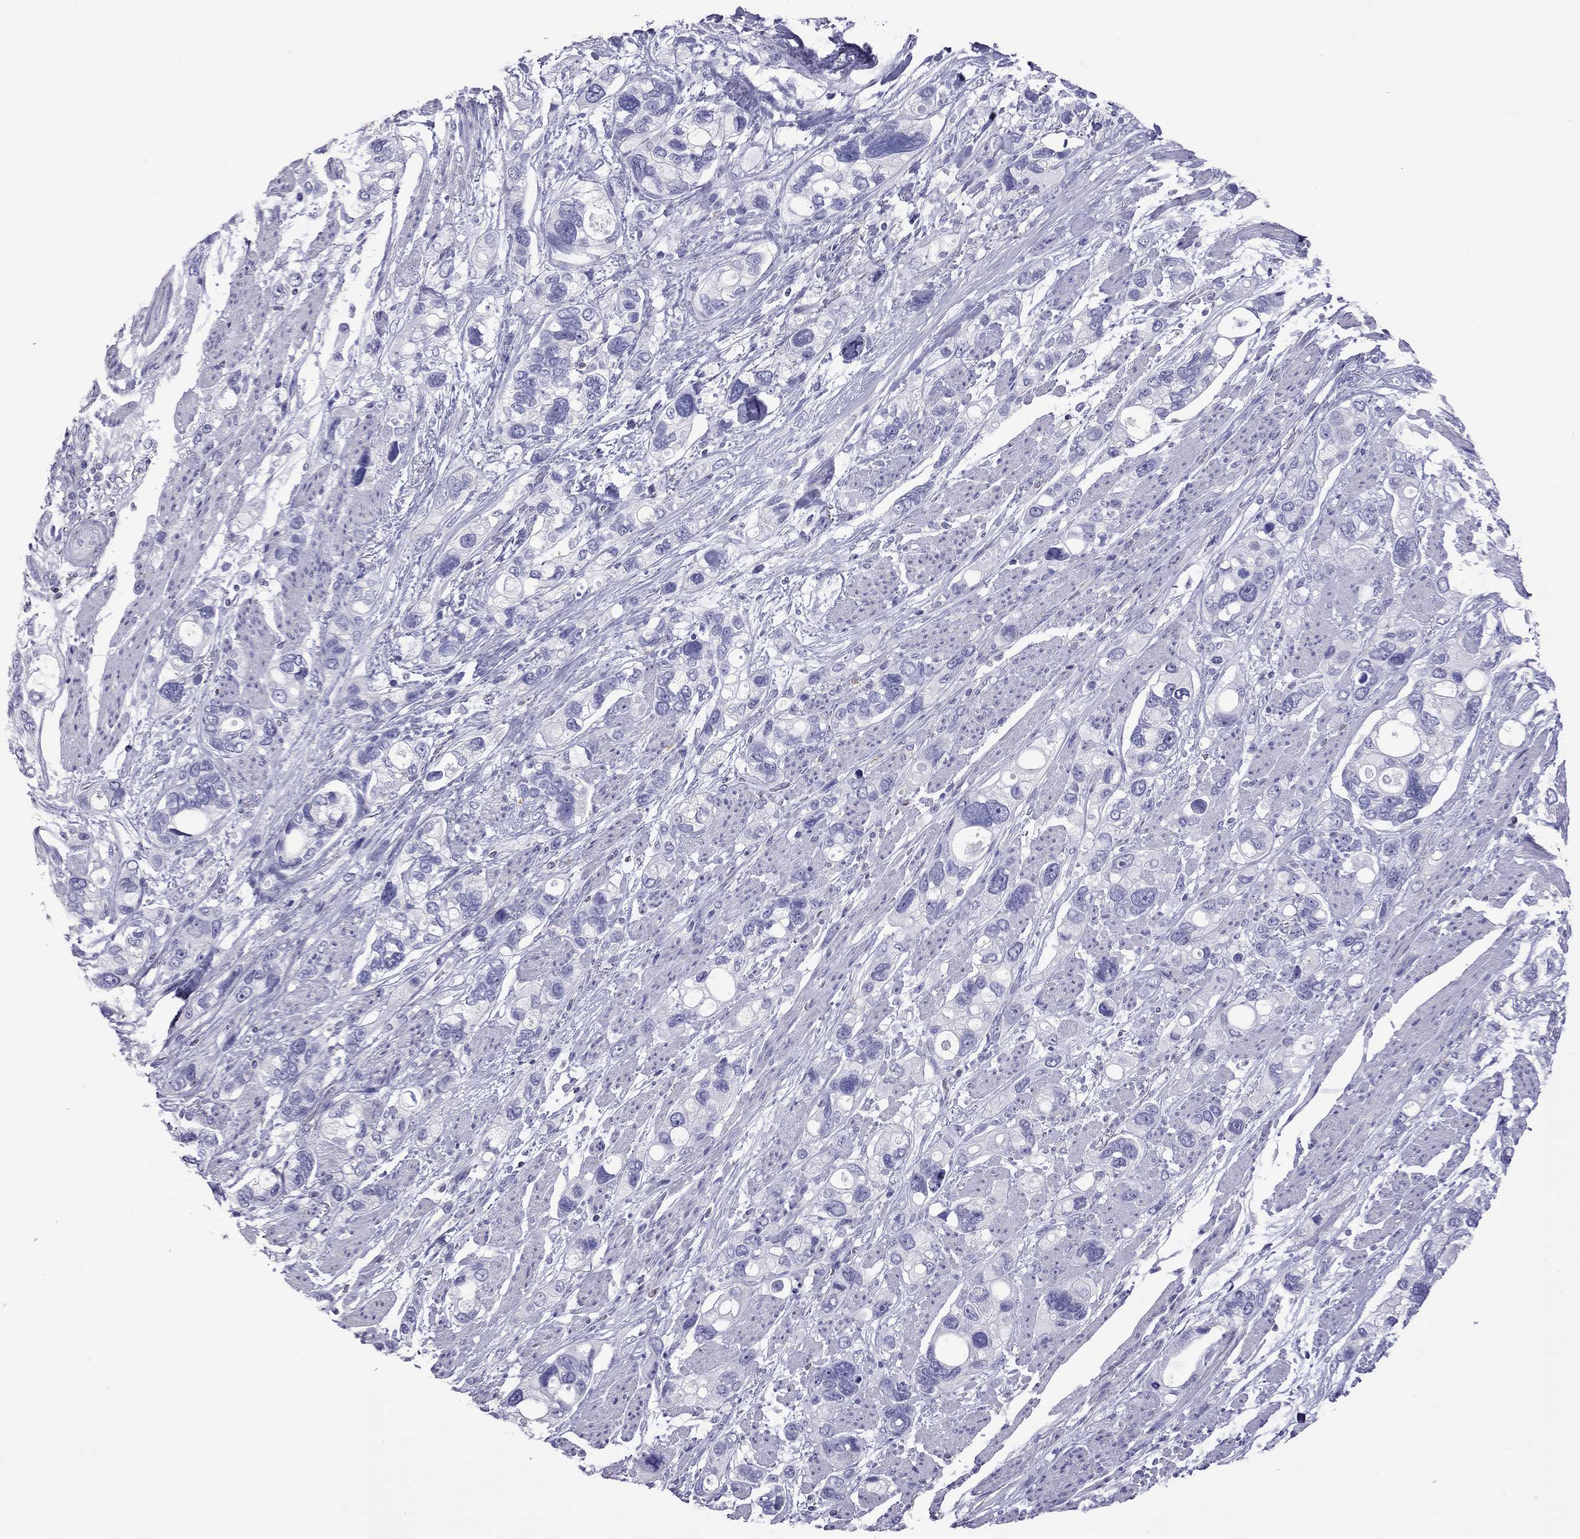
{"staining": {"intensity": "negative", "quantity": "none", "location": "none"}, "tissue": "stomach cancer", "cell_type": "Tumor cells", "image_type": "cancer", "snomed": [{"axis": "morphology", "description": "Adenocarcinoma, NOS"}, {"axis": "topography", "description": "Stomach, upper"}], "caption": "Immunohistochemical staining of stomach cancer demonstrates no significant staining in tumor cells.", "gene": "STAG3", "patient": {"sex": "female", "age": 81}}